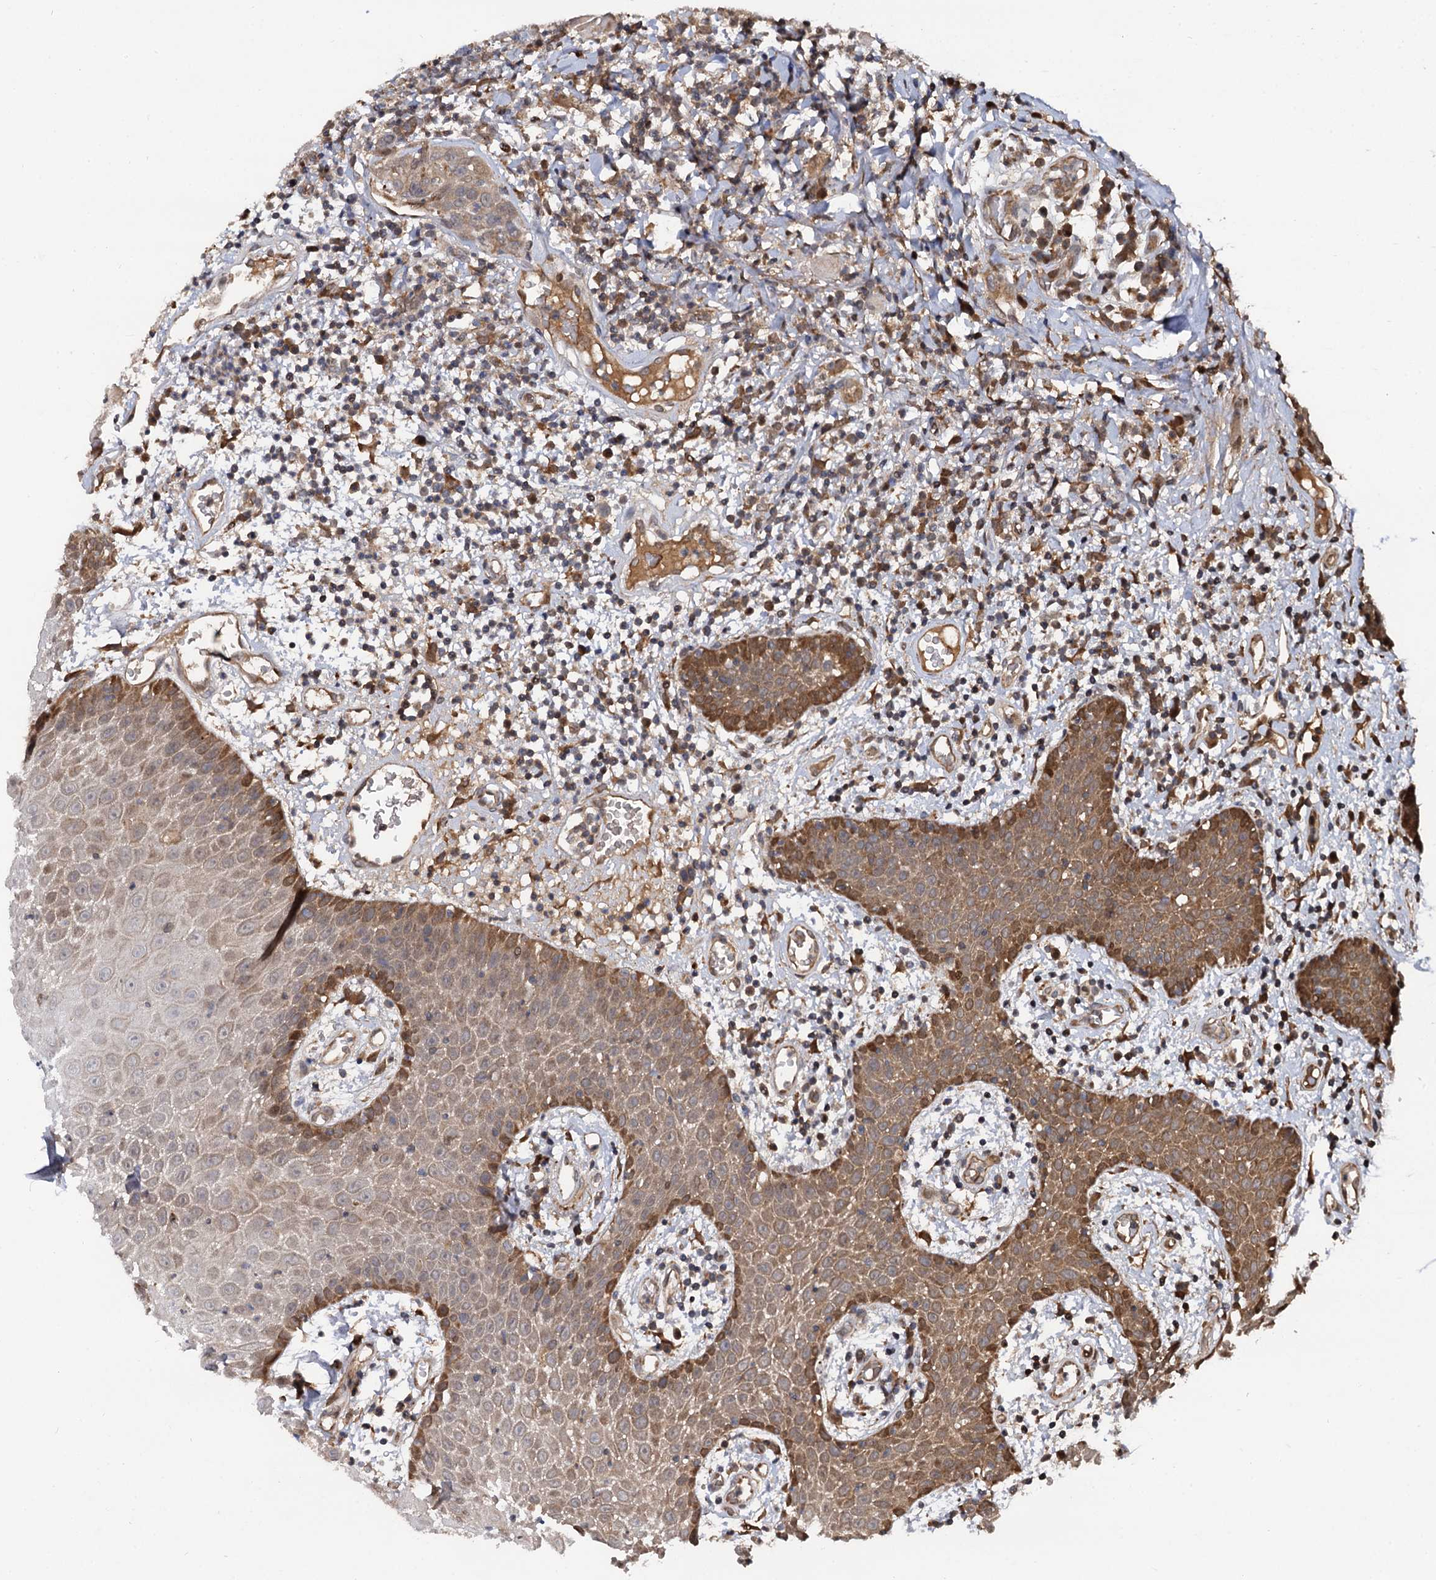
{"staining": {"intensity": "moderate", "quantity": "25%-75%", "location": "cytoplasmic/membranous"}, "tissue": "oral mucosa", "cell_type": "Squamous epithelial cells", "image_type": "normal", "snomed": [{"axis": "morphology", "description": "Normal tissue, NOS"}, {"axis": "topography", "description": "Skeletal muscle"}, {"axis": "topography", "description": "Oral tissue"}, {"axis": "topography", "description": "Salivary gland"}, {"axis": "topography", "description": "Peripheral nerve tissue"}], "caption": "The micrograph reveals a brown stain indicating the presence of a protein in the cytoplasmic/membranous of squamous epithelial cells in oral mucosa.", "gene": "SELENOP", "patient": {"sex": "male", "age": 54}}